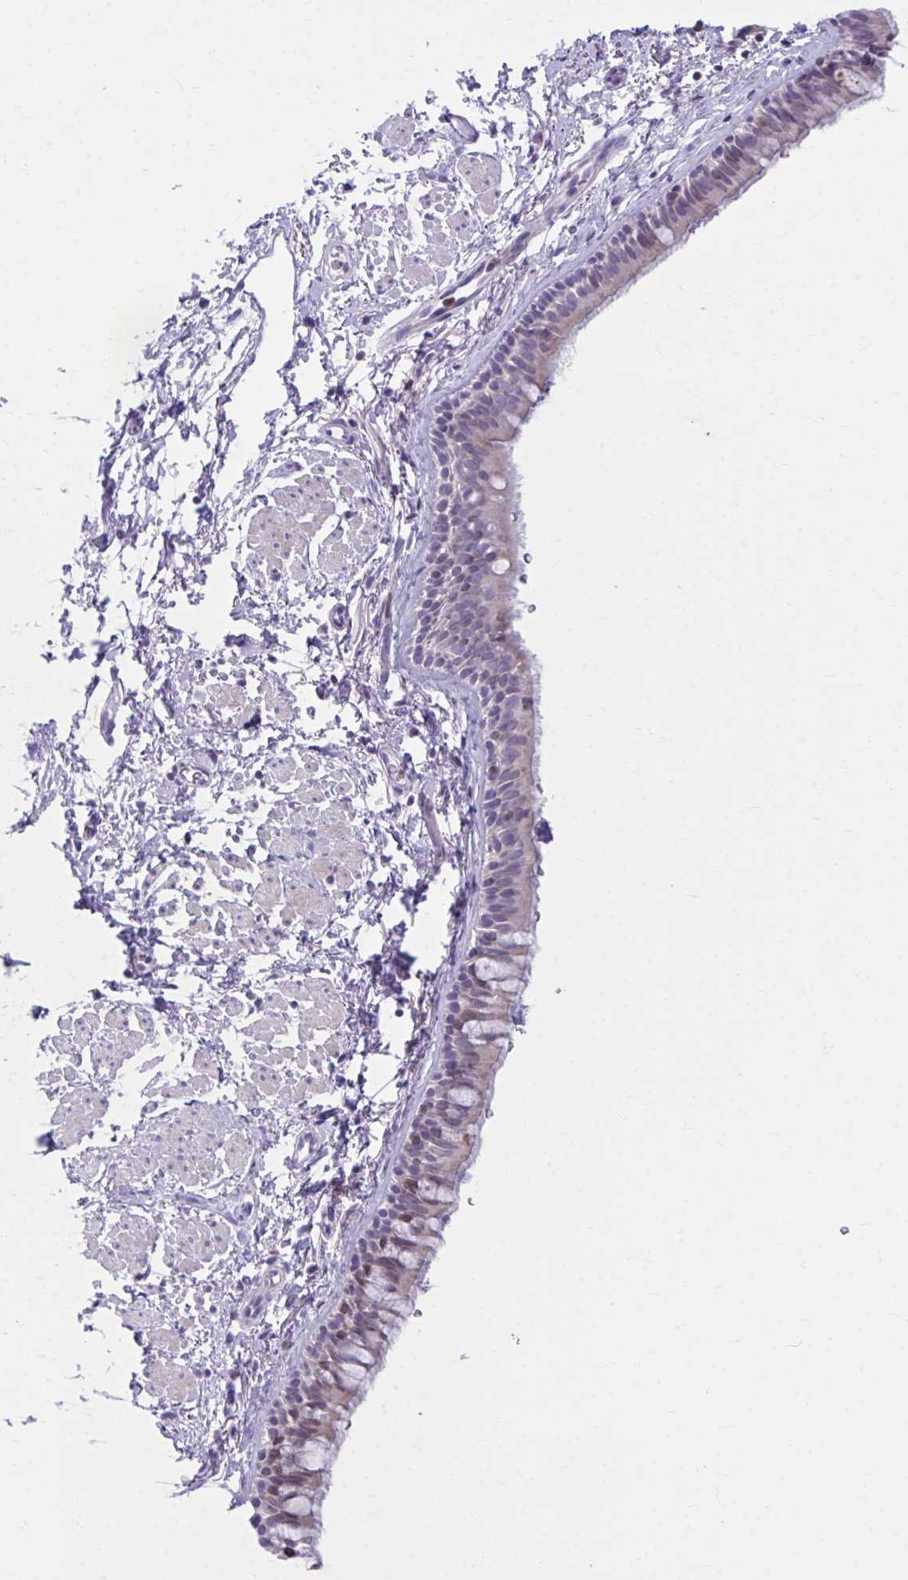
{"staining": {"intensity": "weak", "quantity": "<25%", "location": "nuclear"}, "tissue": "bronchus", "cell_type": "Respiratory epithelial cells", "image_type": "normal", "snomed": [{"axis": "morphology", "description": "Normal tissue, NOS"}, {"axis": "topography", "description": "Lymph node"}, {"axis": "topography", "description": "Cartilage tissue"}, {"axis": "topography", "description": "Bronchus"}], "caption": "Respiratory epithelial cells are negative for brown protein staining in benign bronchus. (IHC, brightfield microscopy, high magnification).", "gene": "OR7A5", "patient": {"sex": "female", "age": 70}}